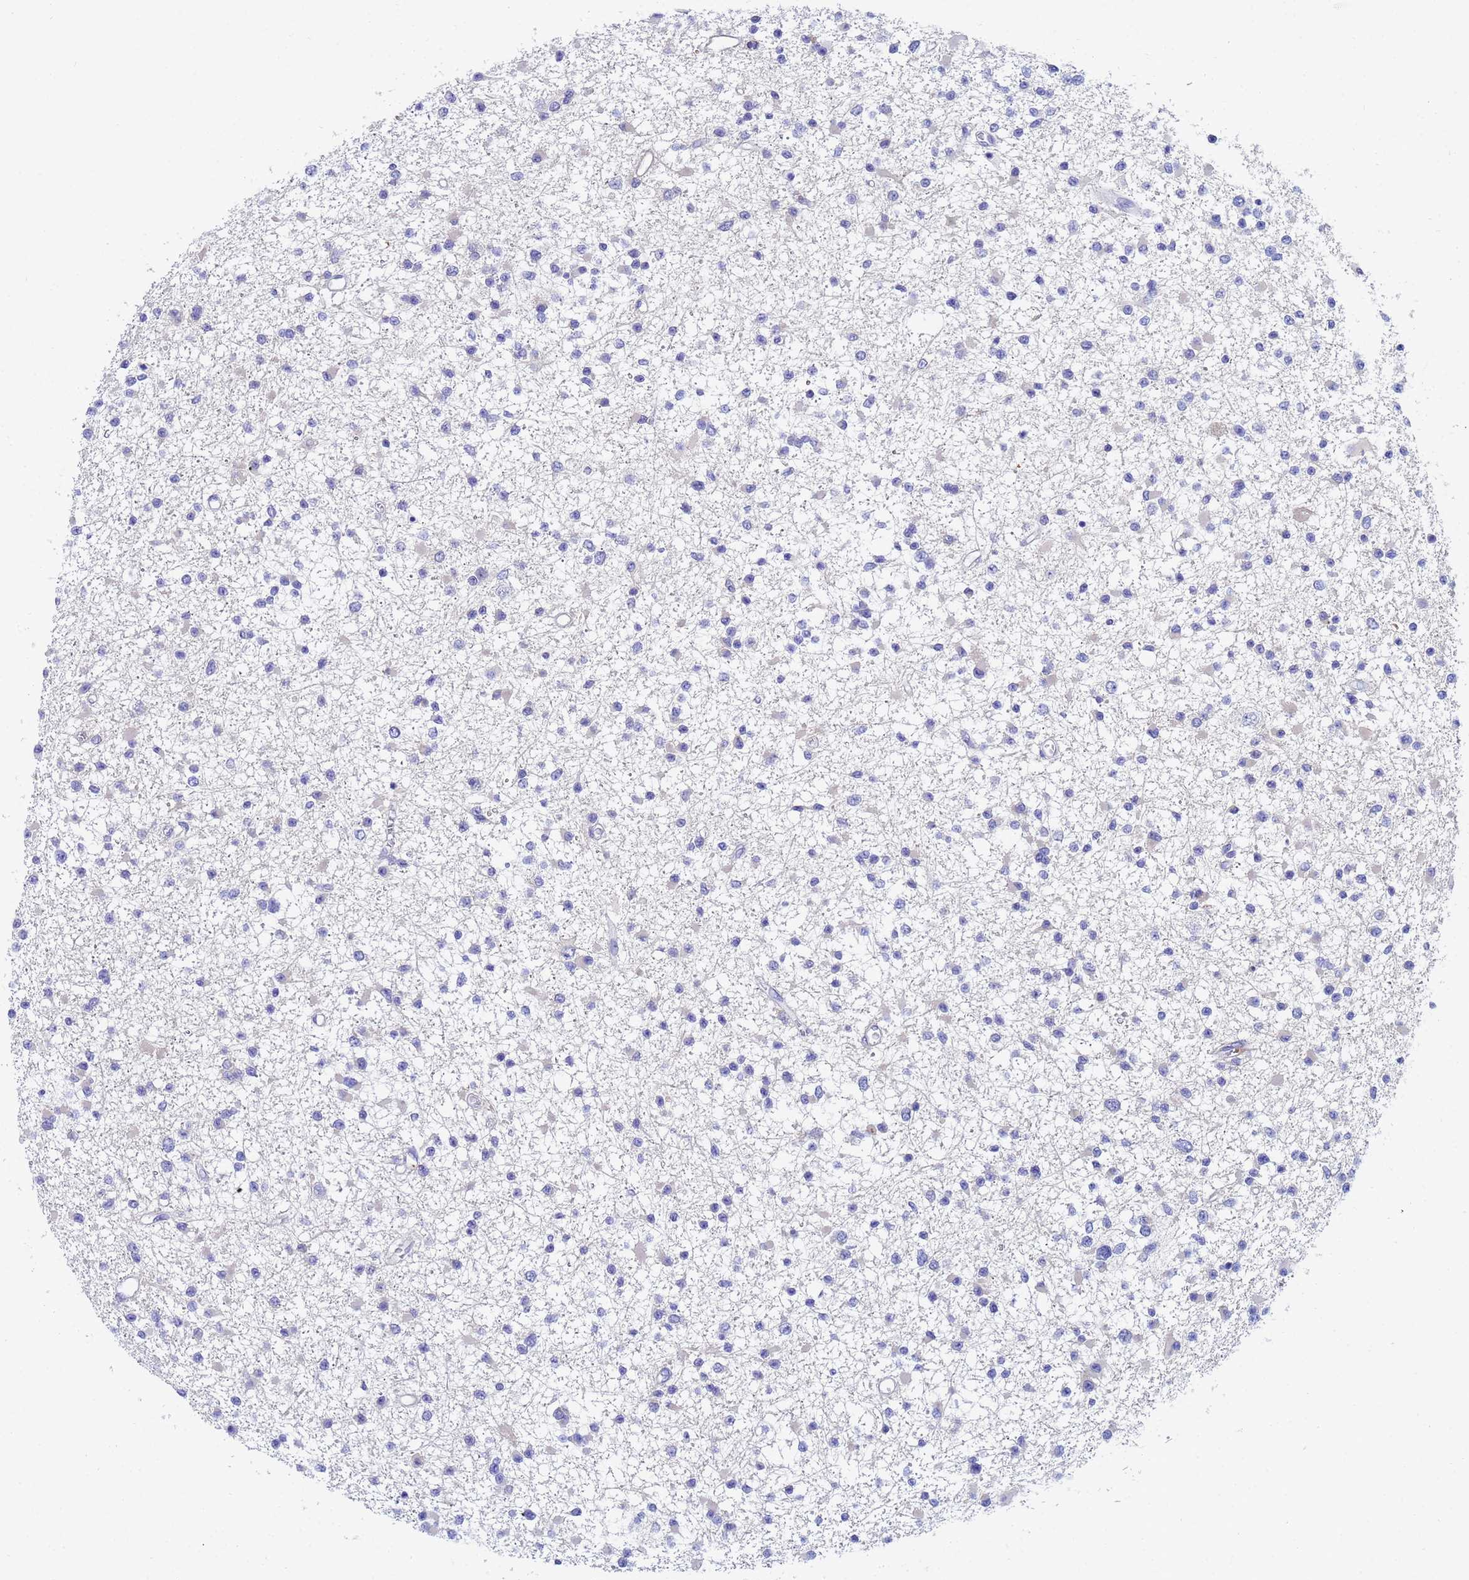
{"staining": {"intensity": "negative", "quantity": "none", "location": "none"}, "tissue": "glioma", "cell_type": "Tumor cells", "image_type": "cancer", "snomed": [{"axis": "morphology", "description": "Glioma, malignant, Low grade"}, {"axis": "topography", "description": "Brain"}], "caption": "The micrograph displays no staining of tumor cells in malignant glioma (low-grade). (IHC, brightfield microscopy, high magnification).", "gene": "TTLL11", "patient": {"sex": "female", "age": 22}}